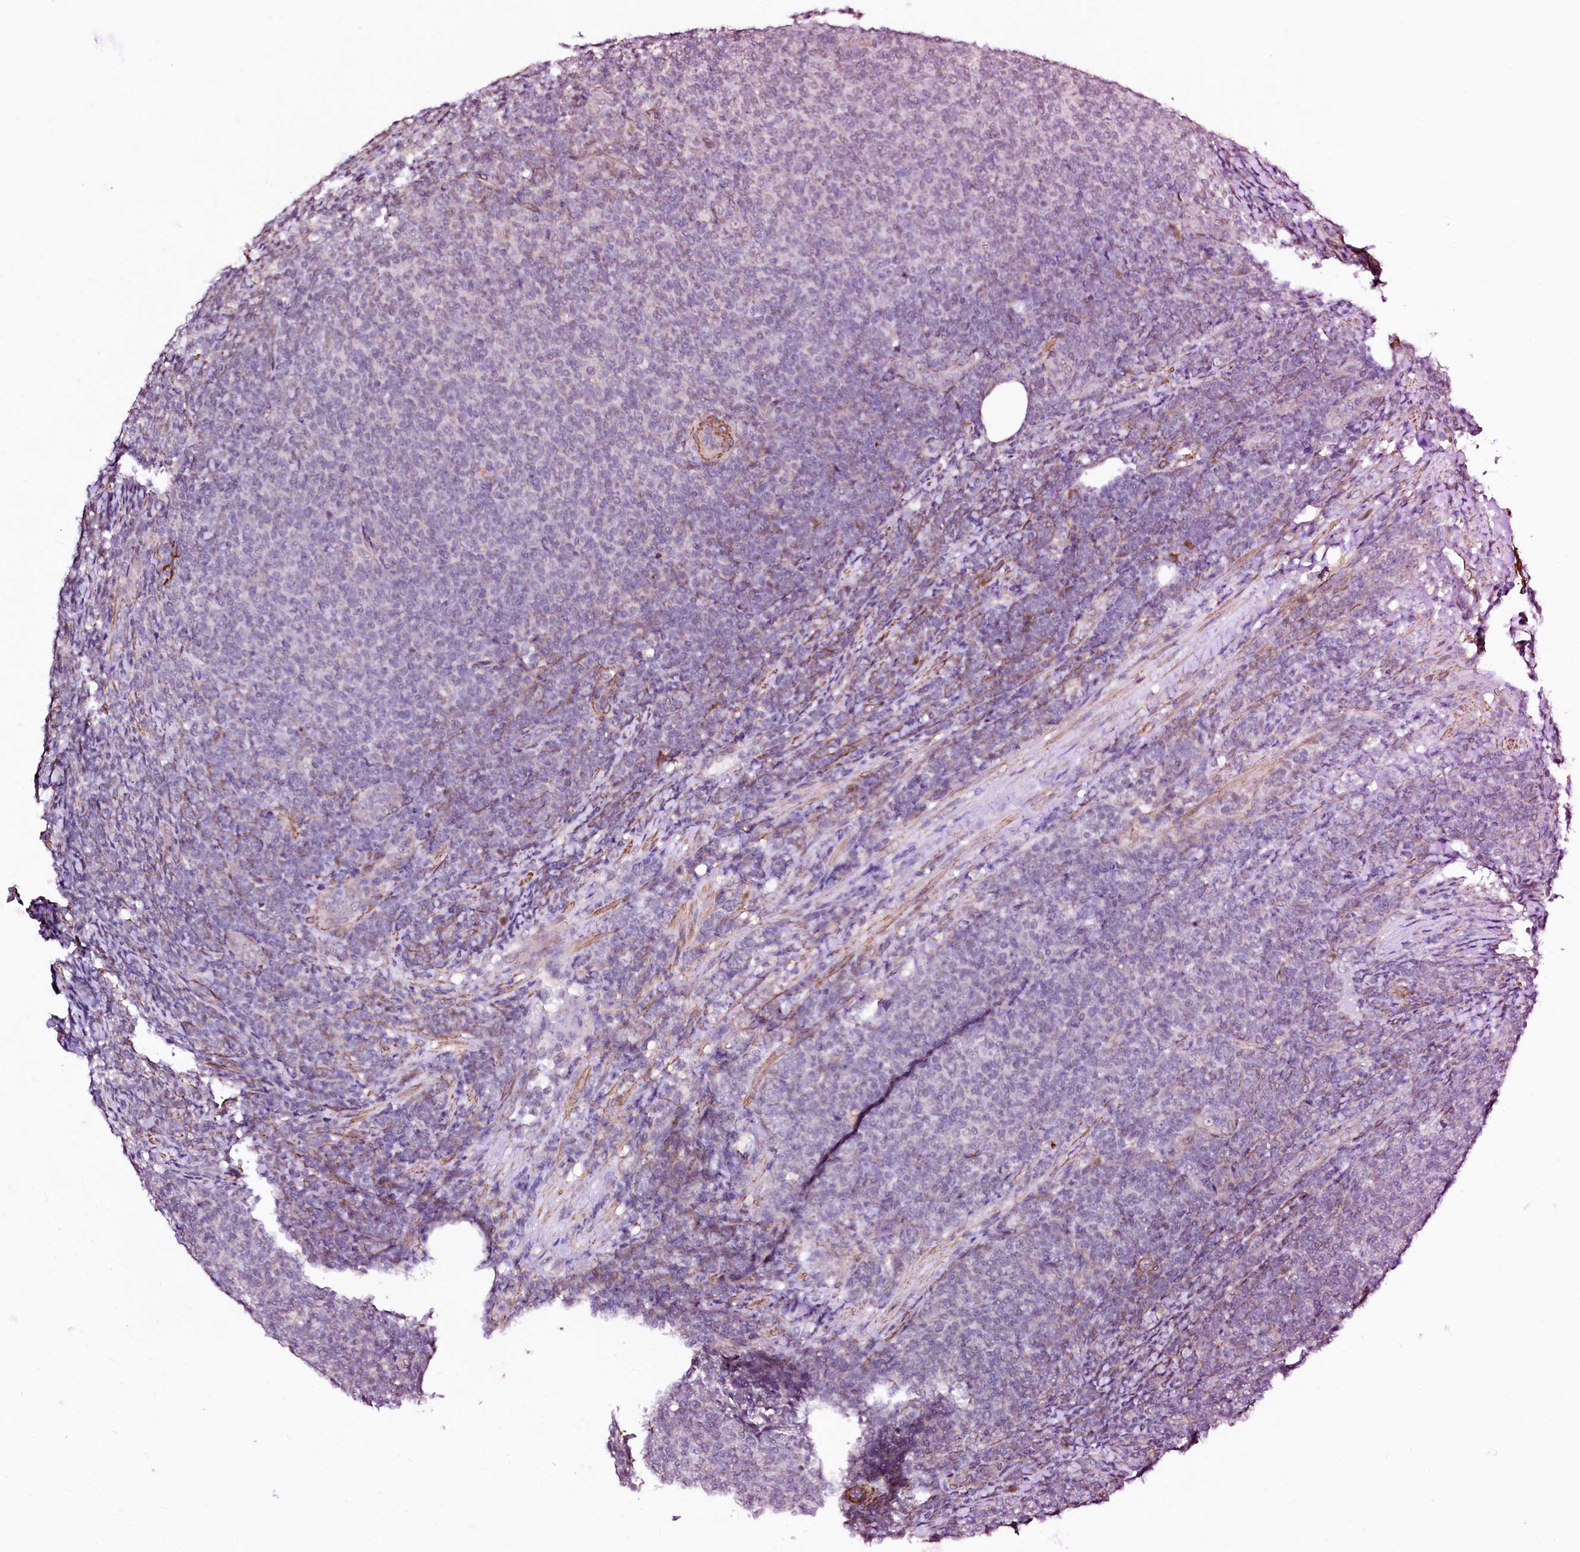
{"staining": {"intensity": "negative", "quantity": "none", "location": "none"}, "tissue": "lymphoma", "cell_type": "Tumor cells", "image_type": "cancer", "snomed": [{"axis": "morphology", "description": "Malignant lymphoma, non-Hodgkin's type, Low grade"}, {"axis": "topography", "description": "Lymph node"}], "caption": "Tumor cells show no significant staining in lymphoma. The staining is performed using DAB brown chromogen with nuclei counter-stained in using hematoxylin.", "gene": "GPR176", "patient": {"sex": "male", "age": 66}}